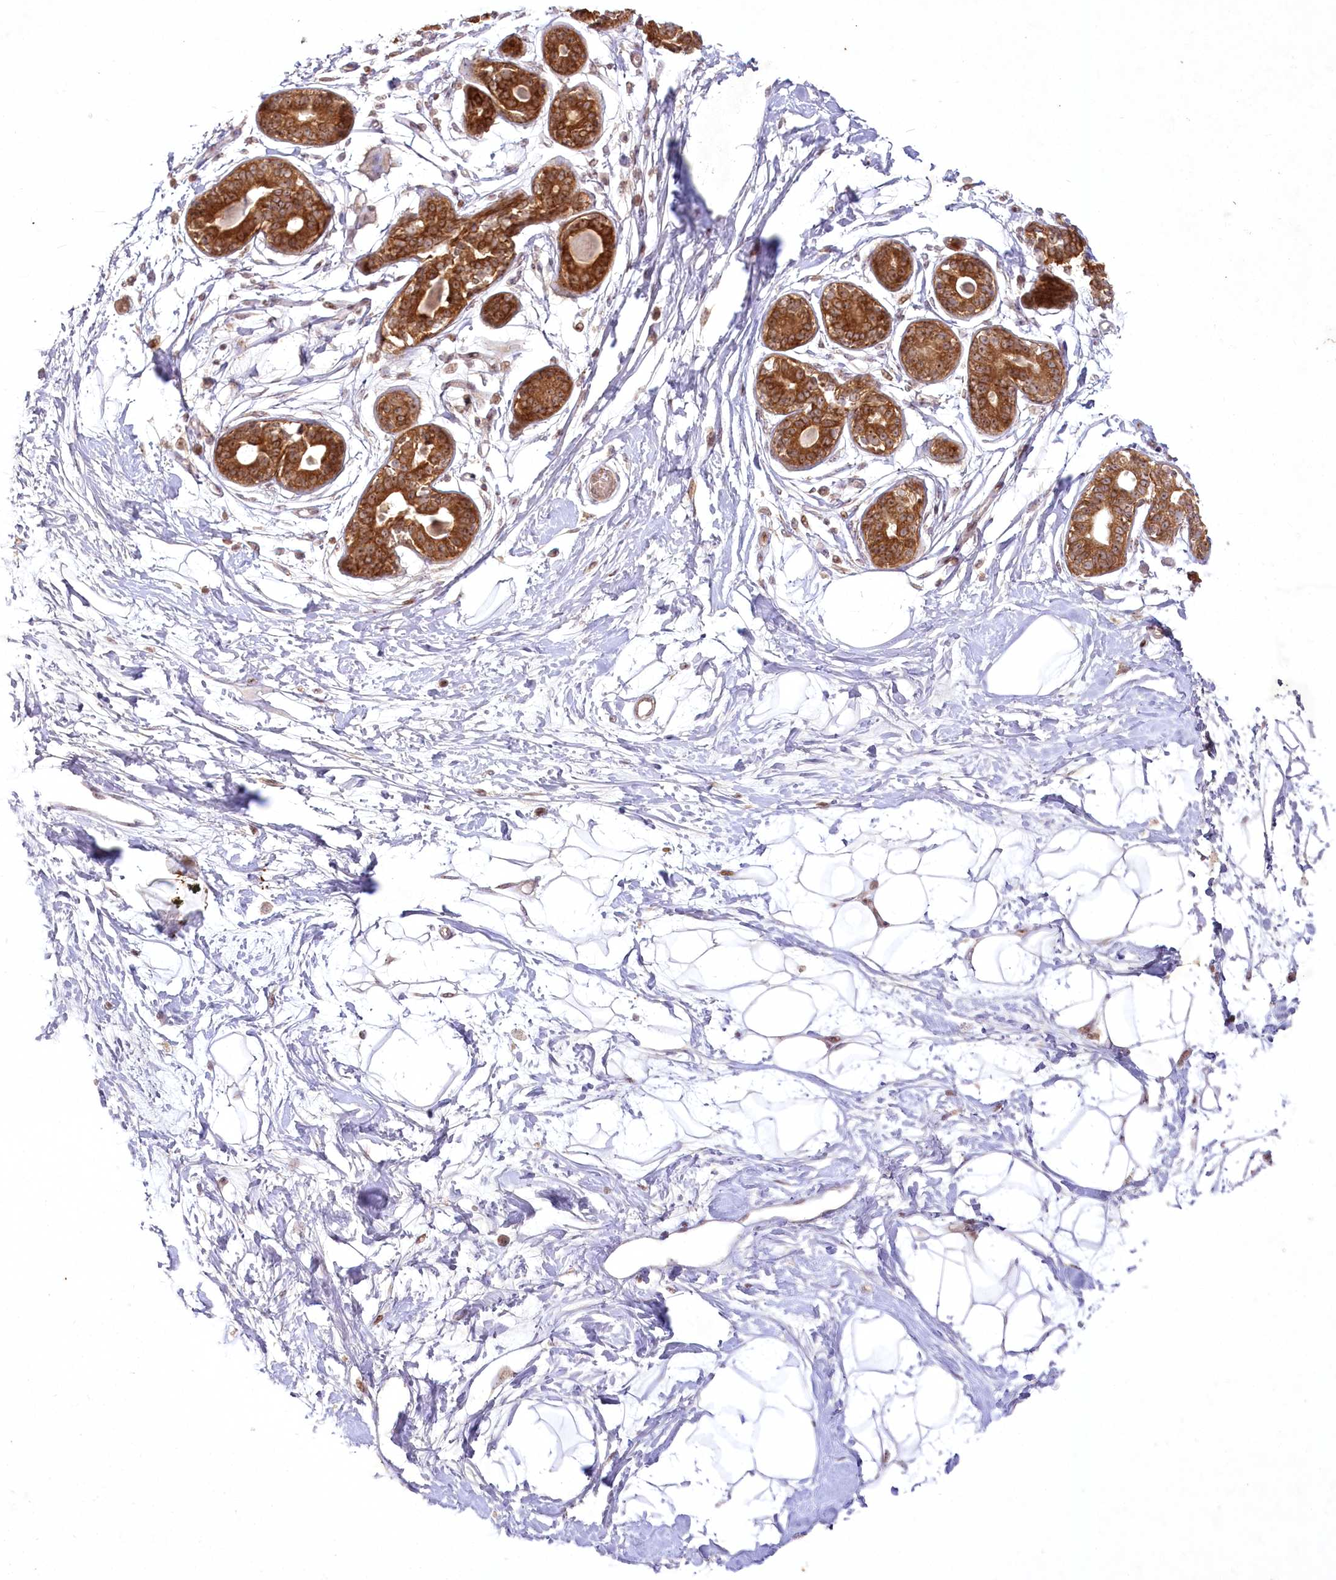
{"staining": {"intensity": "negative", "quantity": "none", "location": "none"}, "tissue": "breast", "cell_type": "Adipocytes", "image_type": "normal", "snomed": [{"axis": "morphology", "description": "Normal tissue, NOS"}, {"axis": "topography", "description": "Breast"}], "caption": "IHC image of unremarkable breast stained for a protein (brown), which exhibits no staining in adipocytes.", "gene": "SH2D3A", "patient": {"sex": "female", "age": 45}}